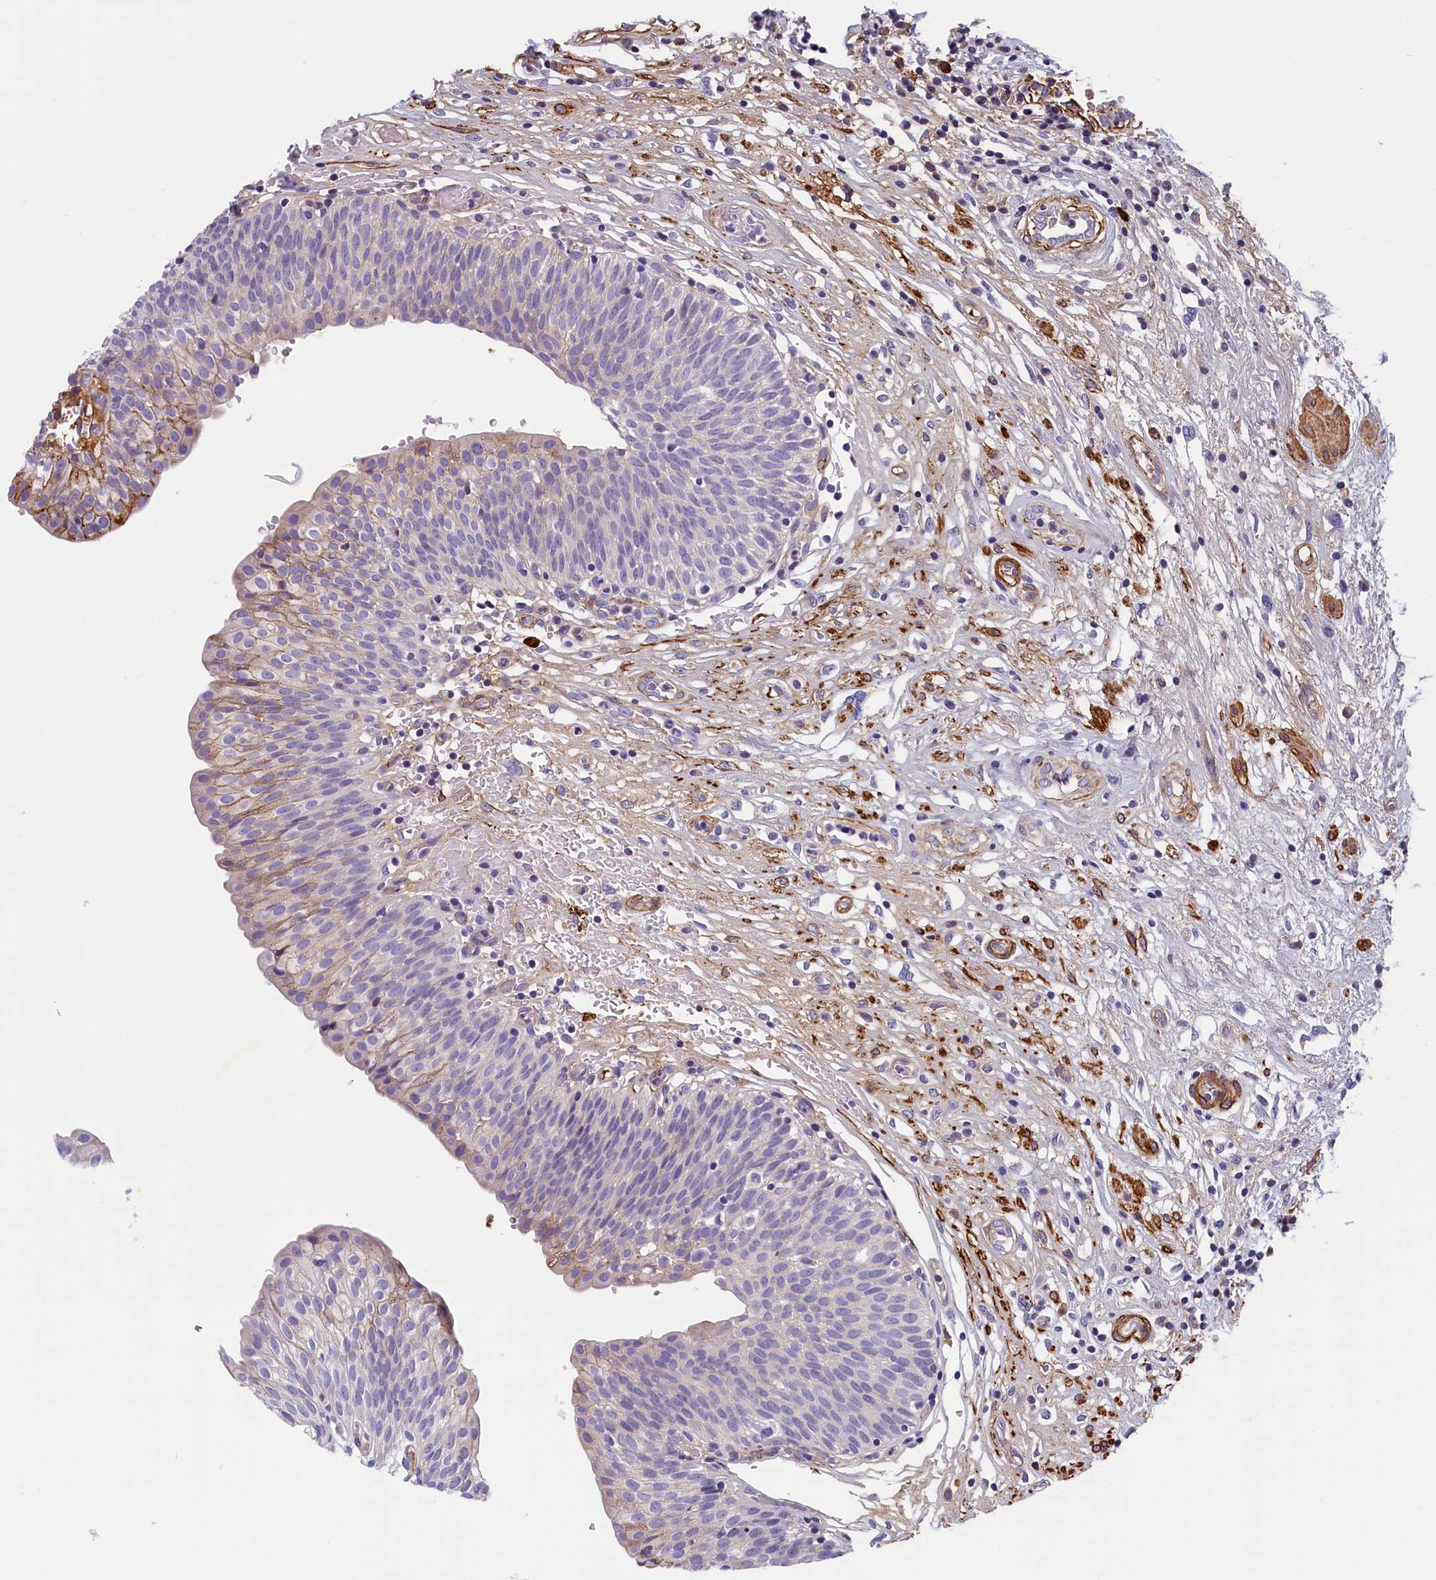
{"staining": {"intensity": "weak", "quantity": "<25%", "location": "cytoplasmic/membranous"}, "tissue": "urinary bladder", "cell_type": "Urothelial cells", "image_type": "normal", "snomed": [{"axis": "morphology", "description": "Normal tissue, NOS"}, {"axis": "topography", "description": "Urinary bladder"}], "caption": "DAB immunohistochemical staining of unremarkable human urinary bladder exhibits no significant expression in urothelial cells.", "gene": "BCL2L13", "patient": {"sex": "male", "age": 55}}